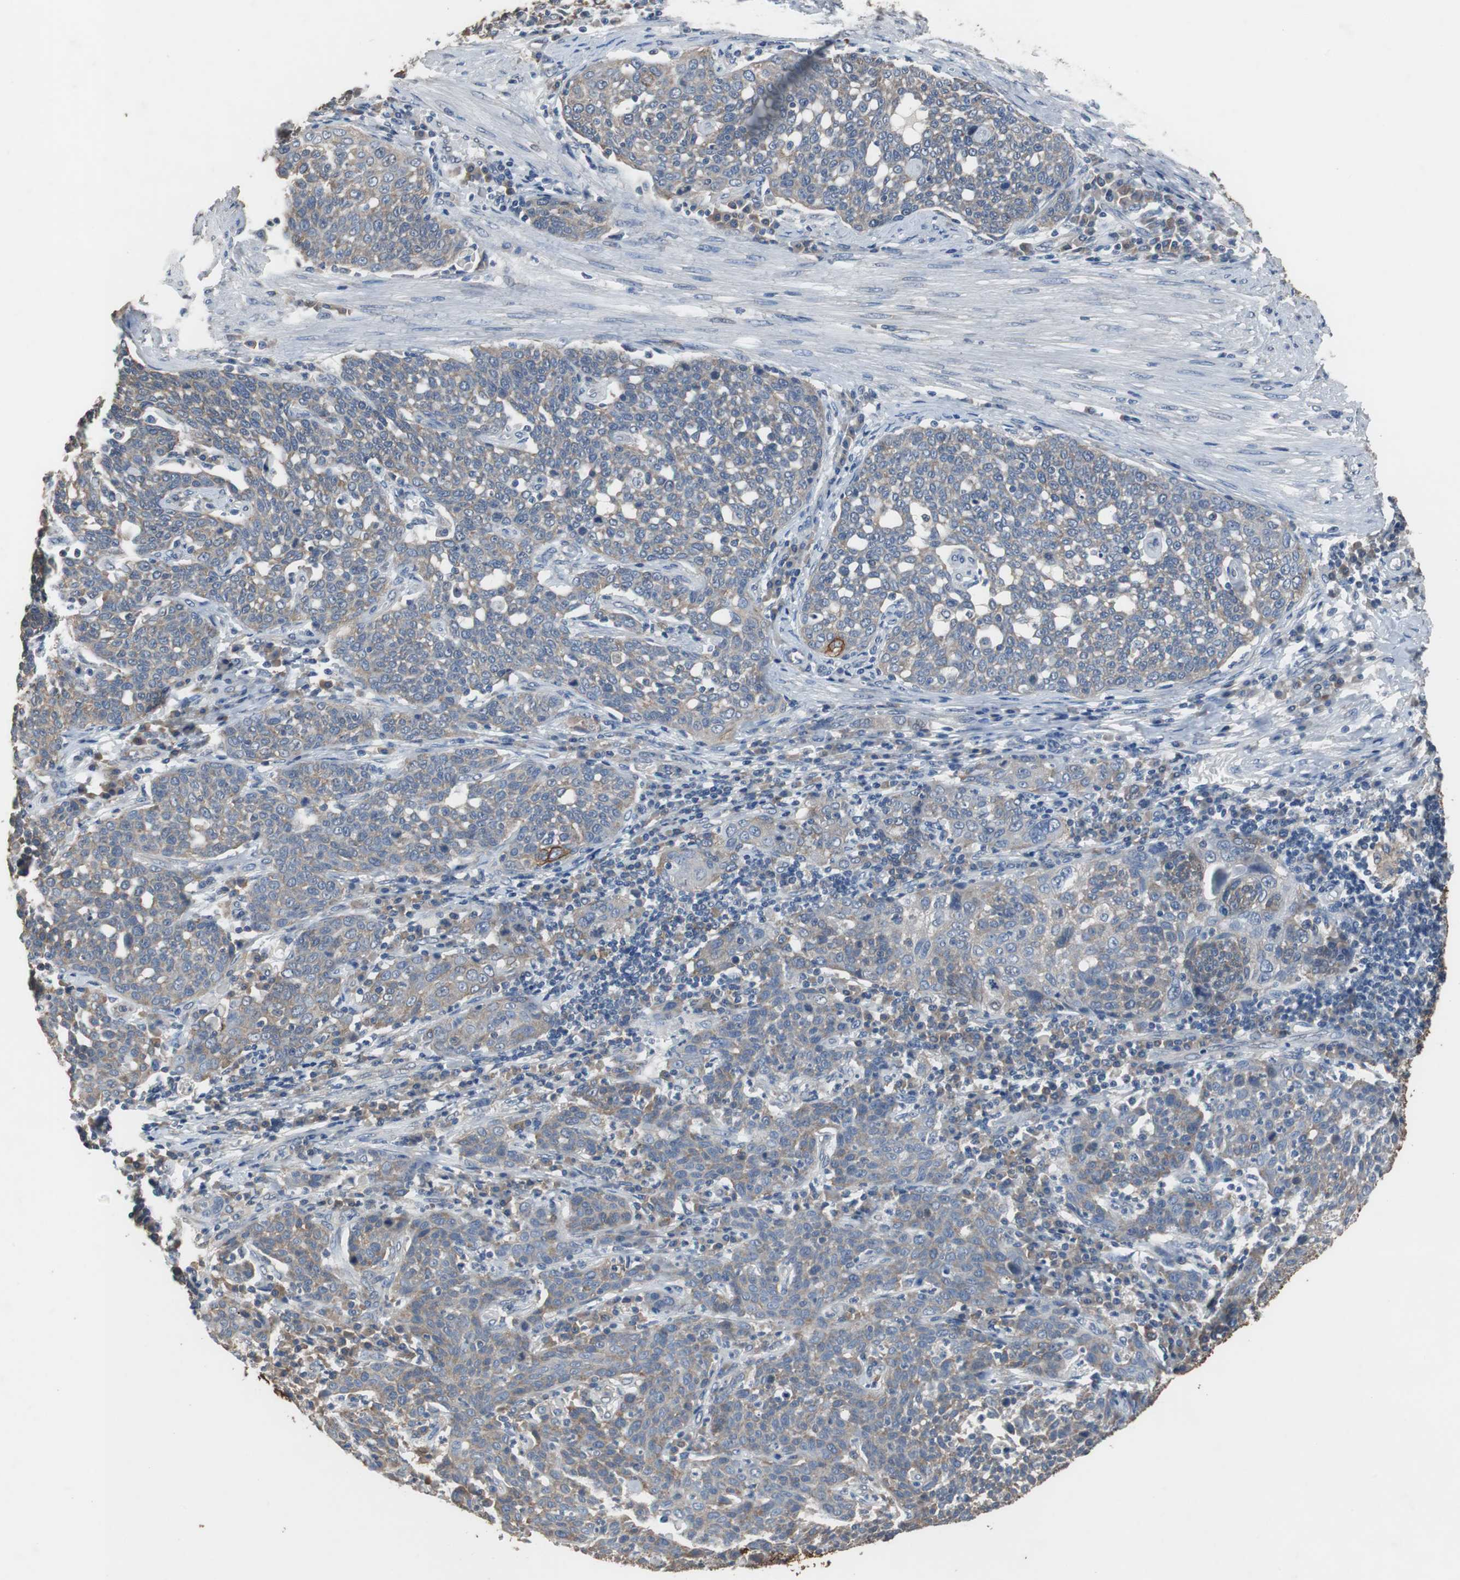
{"staining": {"intensity": "weak", "quantity": "25%-75%", "location": "cytoplasmic/membranous"}, "tissue": "cervical cancer", "cell_type": "Tumor cells", "image_type": "cancer", "snomed": [{"axis": "morphology", "description": "Squamous cell carcinoma, NOS"}, {"axis": "topography", "description": "Cervix"}], "caption": "A brown stain shows weak cytoplasmic/membranous expression of a protein in human cervical cancer (squamous cell carcinoma) tumor cells. (DAB IHC with brightfield microscopy, high magnification).", "gene": "USP10", "patient": {"sex": "female", "age": 34}}